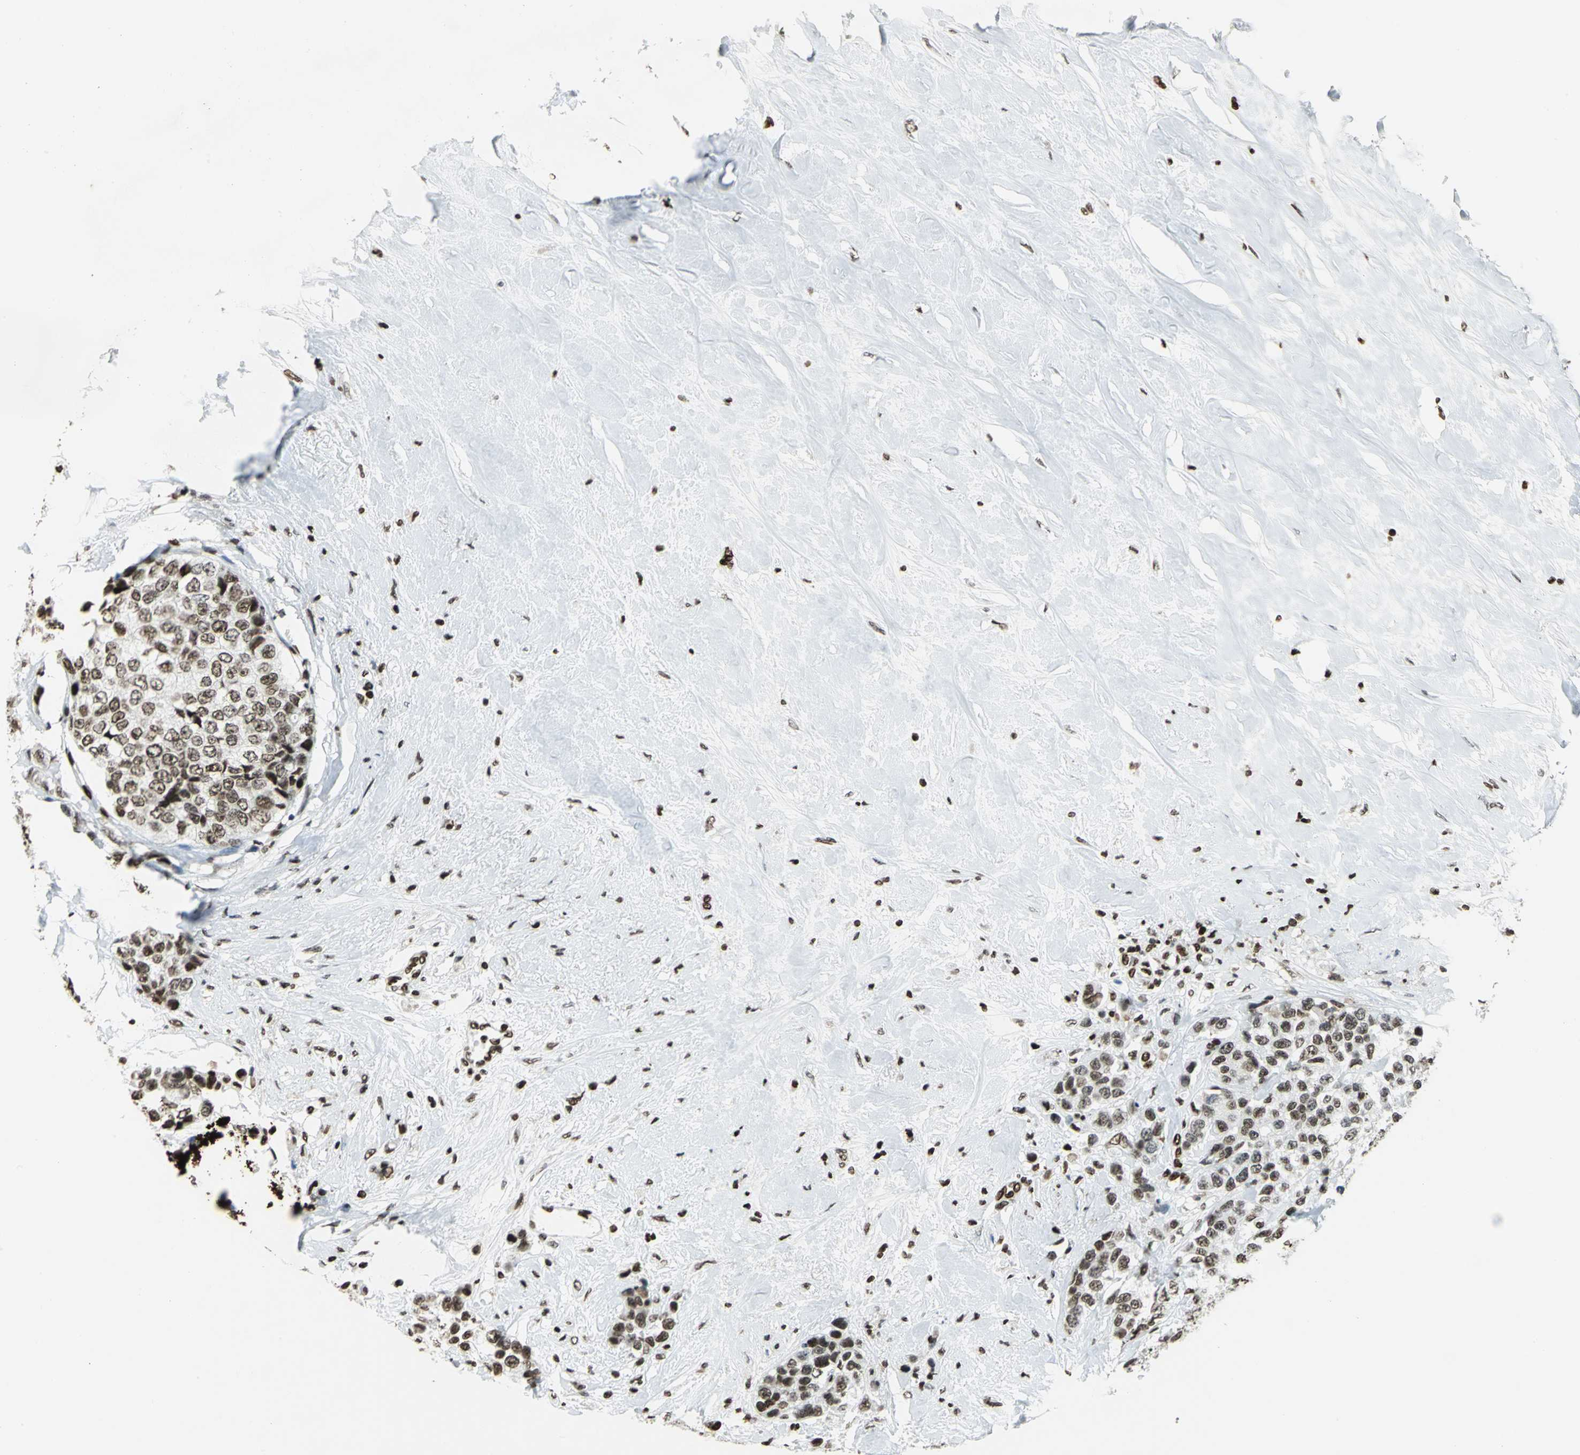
{"staining": {"intensity": "strong", "quantity": ">75%", "location": "nuclear"}, "tissue": "breast cancer", "cell_type": "Tumor cells", "image_type": "cancer", "snomed": [{"axis": "morphology", "description": "Duct carcinoma"}, {"axis": "topography", "description": "Breast"}], "caption": "Immunohistochemical staining of infiltrating ductal carcinoma (breast) exhibits strong nuclear protein positivity in about >75% of tumor cells.", "gene": "HMGB1", "patient": {"sex": "female", "age": 51}}